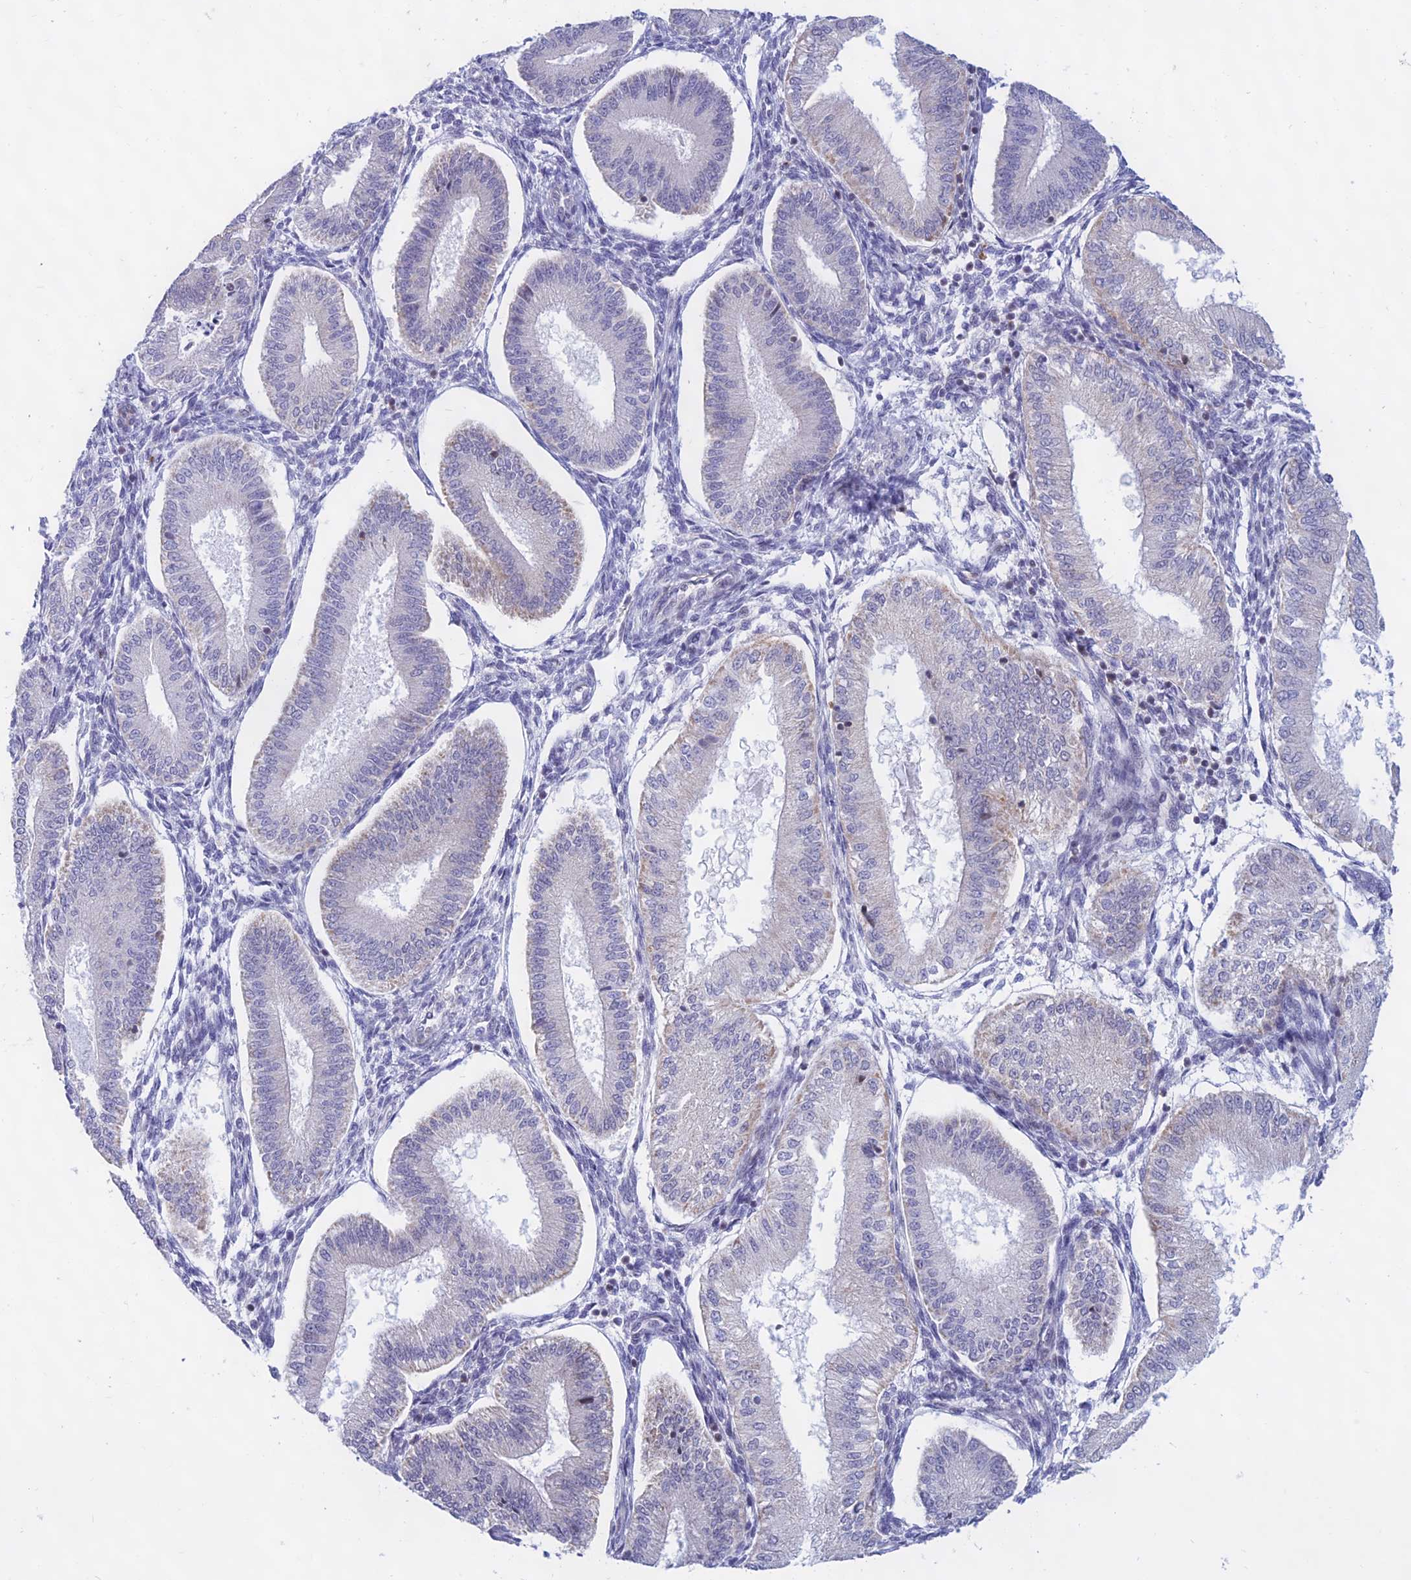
{"staining": {"intensity": "negative", "quantity": "none", "location": "none"}, "tissue": "endometrium", "cell_type": "Cells in endometrial stroma", "image_type": "normal", "snomed": [{"axis": "morphology", "description": "Normal tissue, NOS"}, {"axis": "topography", "description": "Endometrium"}], "caption": "Endometrium was stained to show a protein in brown. There is no significant staining in cells in endometrial stroma. (DAB IHC with hematoxylin counter stain).", "gene": "KRR1", "patient": {"sex": "female", "age": 39}}